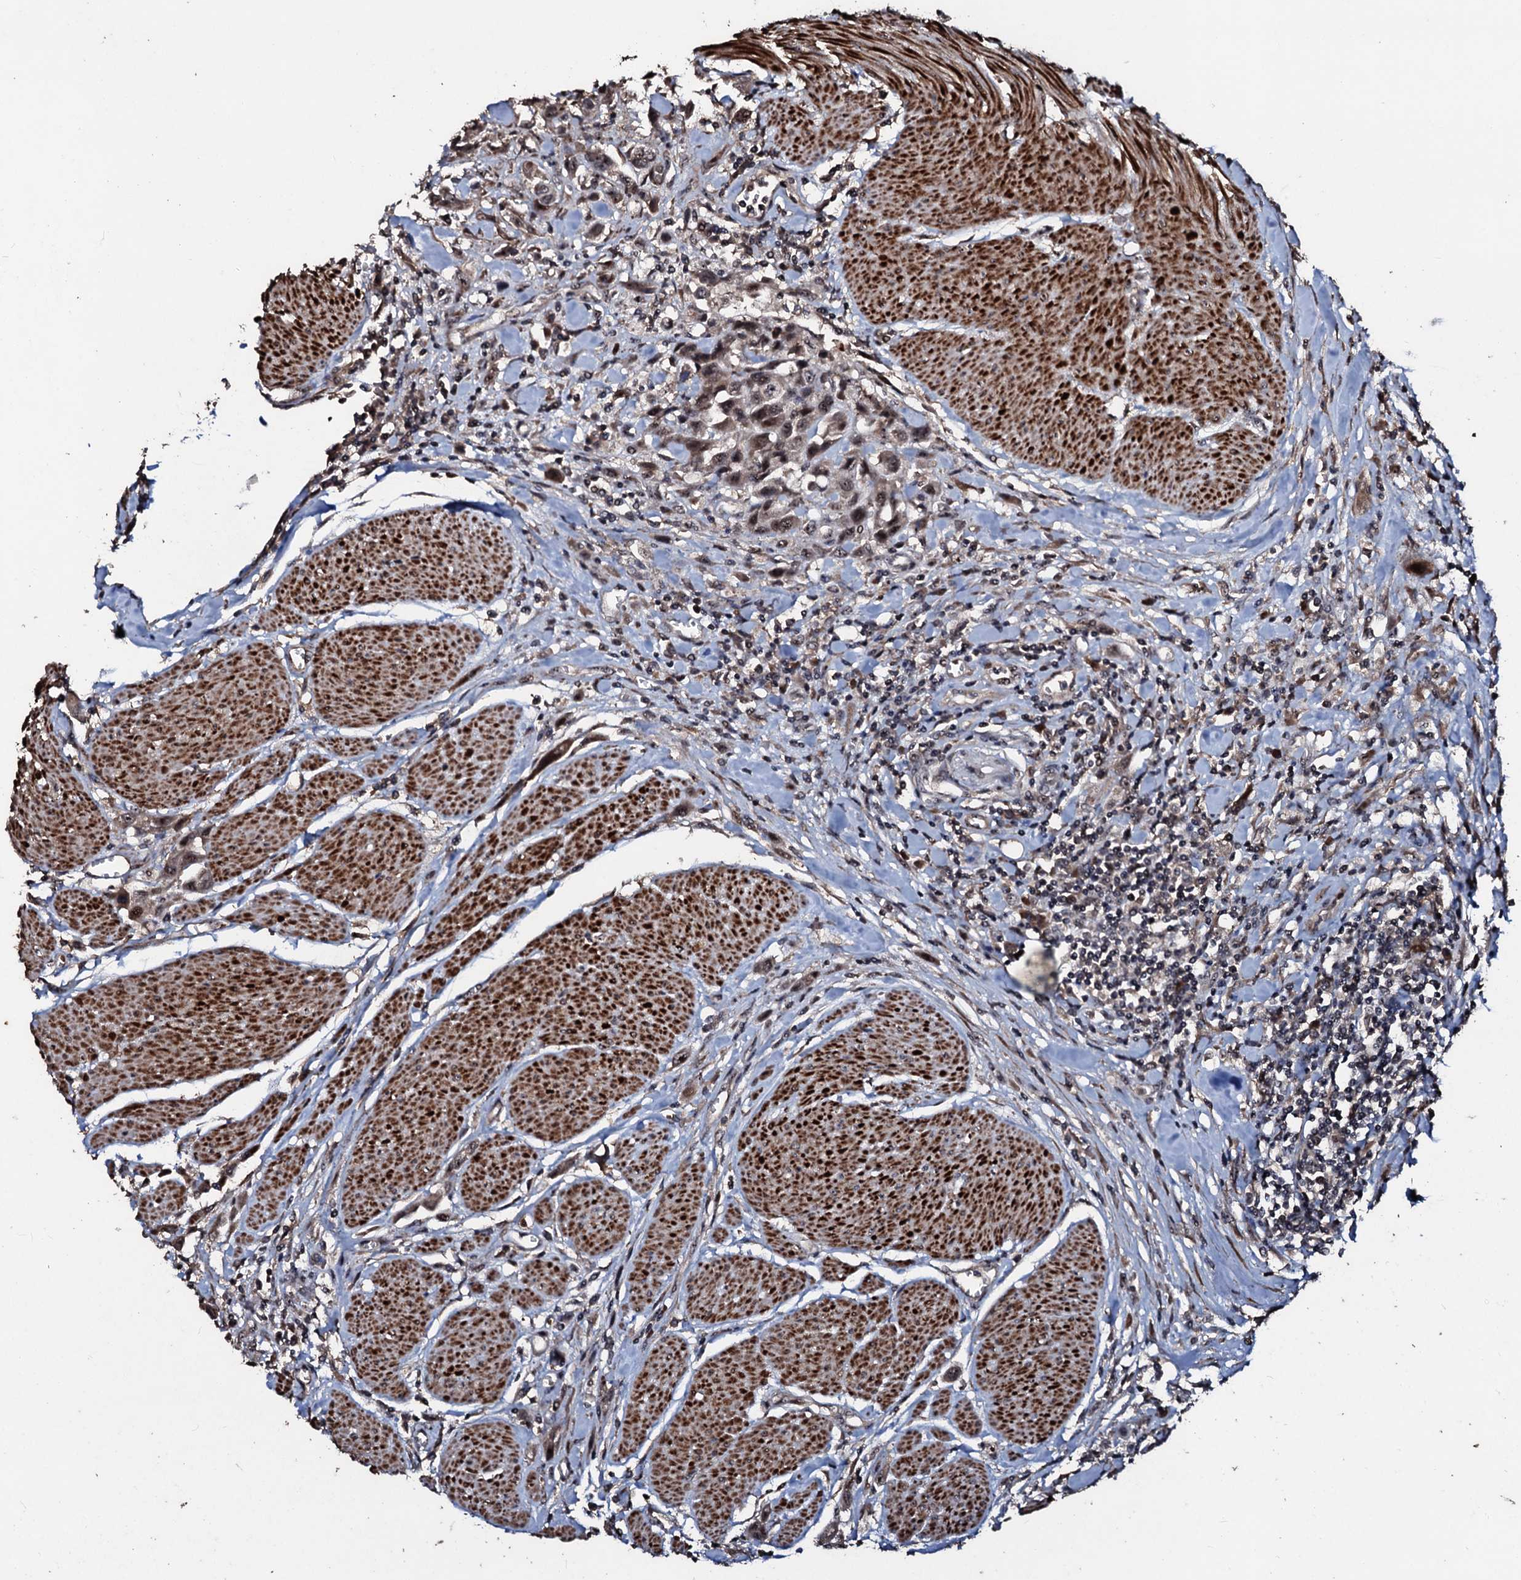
{"staining": {"intensity": "moderate", "quantity": ">75%", "location": "nuclear"}, "tissue": "urothelial cancer", "cell_type": "Tumor cells", "image_type": "cancer", "snomed": [{"axis": "morphology", "description": "Urothelial carcinoma, High grade"}, {"axis": "topography", "description": "Urinary bladder"}], "caption": "The histopathology image demonstrates staining of urothelial carcinoma (high-grade), revealing moderate nuclear protein positivity (brown color) within tumor cells.", "gene": "SUPT7L", "patient": {"sex": "male", "age": 50}}